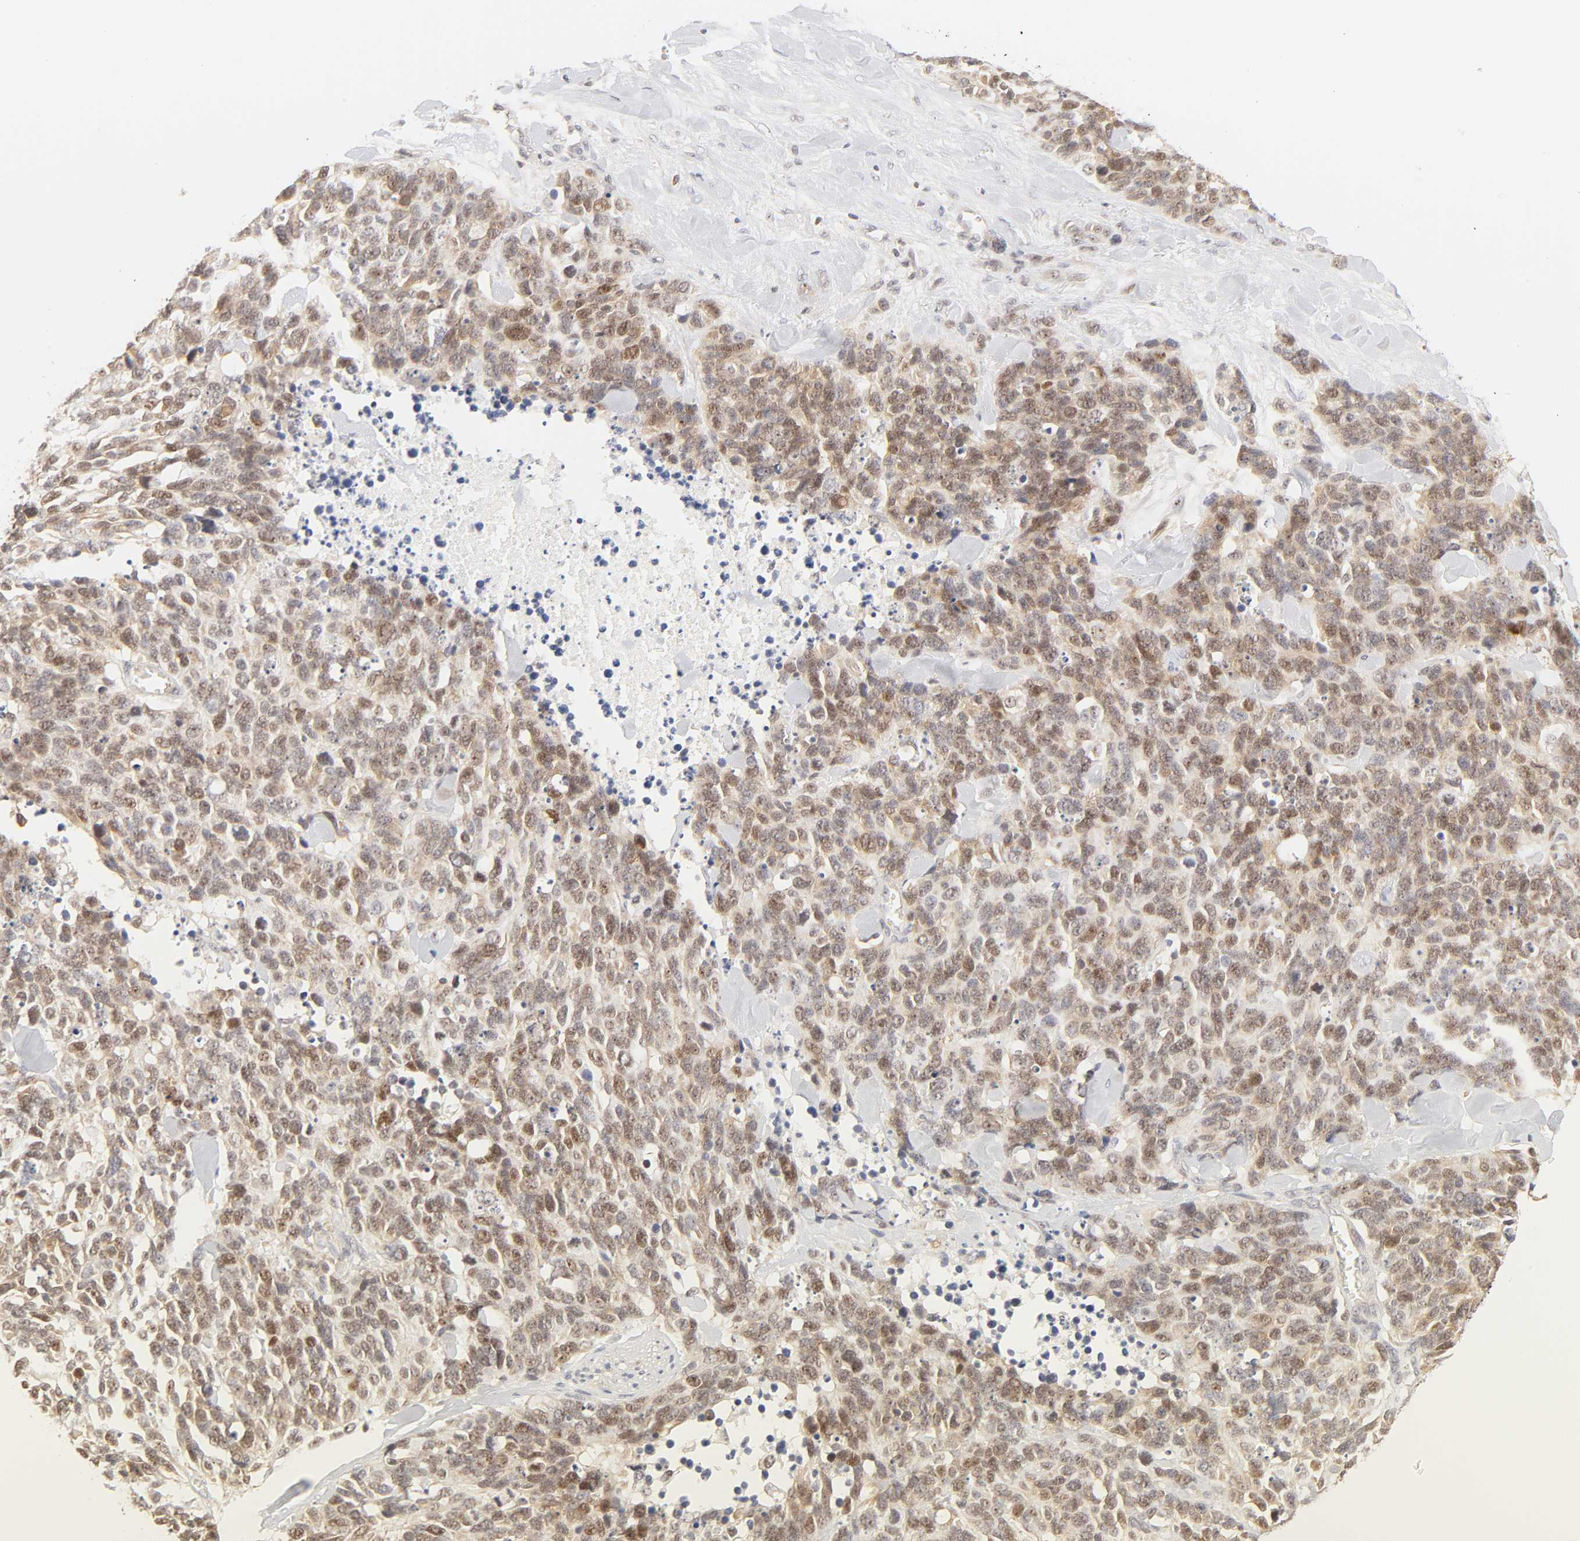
{"staining": {"intensity": "moderate", "quantity": ">75%", "location": "cytoplasmic/membranous"}, "tissue": "lung cancer", "cell_type": "Tumor cells", "image_type": "cancer", "snomed": [{"axis": "morphology", "description": "Neoplasm, malignant, NOS"}, {"axis": "topography", "description": "Lung"}], "caption": "DAB immunohistochemical staining of lung malignant neoplasm exhibits moderate cytoplasmic/membranous protein expression in approximately >75% of tumor cells.", "gene": "KIF2A", "patient": {"sex": "female", "age": 58}}